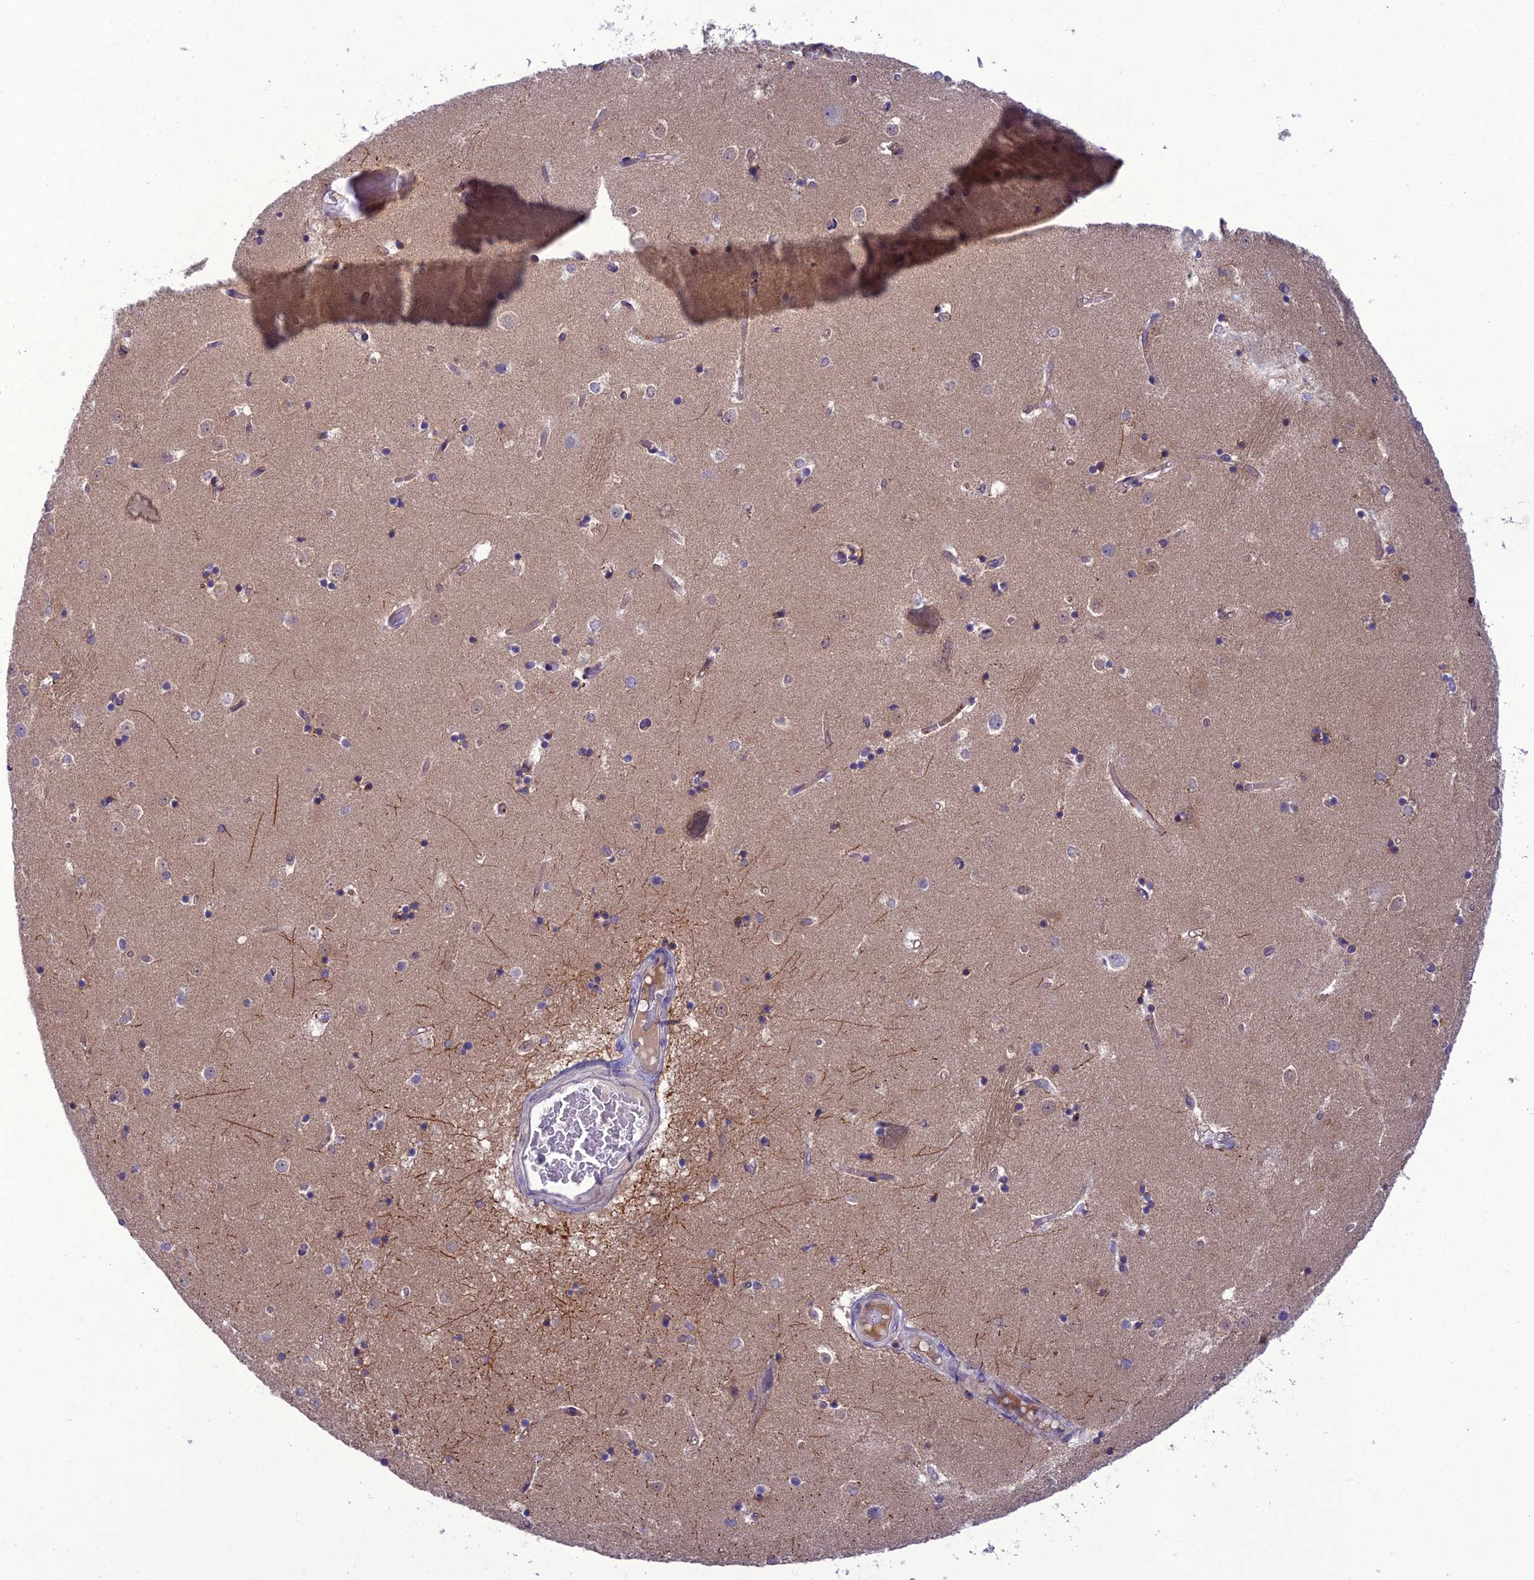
{"staining": {"intensity": "weak", "quantity": "<25%", "location": "cytoplasmic/membranous"}, "tissue": "caudate", "cell_type": "Glial cells", "image_type": "normal", "snomed": [{"axis": "morphology", "description": "Normal tissue, NOS"}, {"axis": "topography", "description": "Lateral ventricle wall"}], "caption": "Immunohistochemistry micrograph of normal caudate: human caudate stained with DAB exhibits no significant protein staining in glial cells.", "gene": "GDF6", "patient": {"sex": "female", "age": 52}}